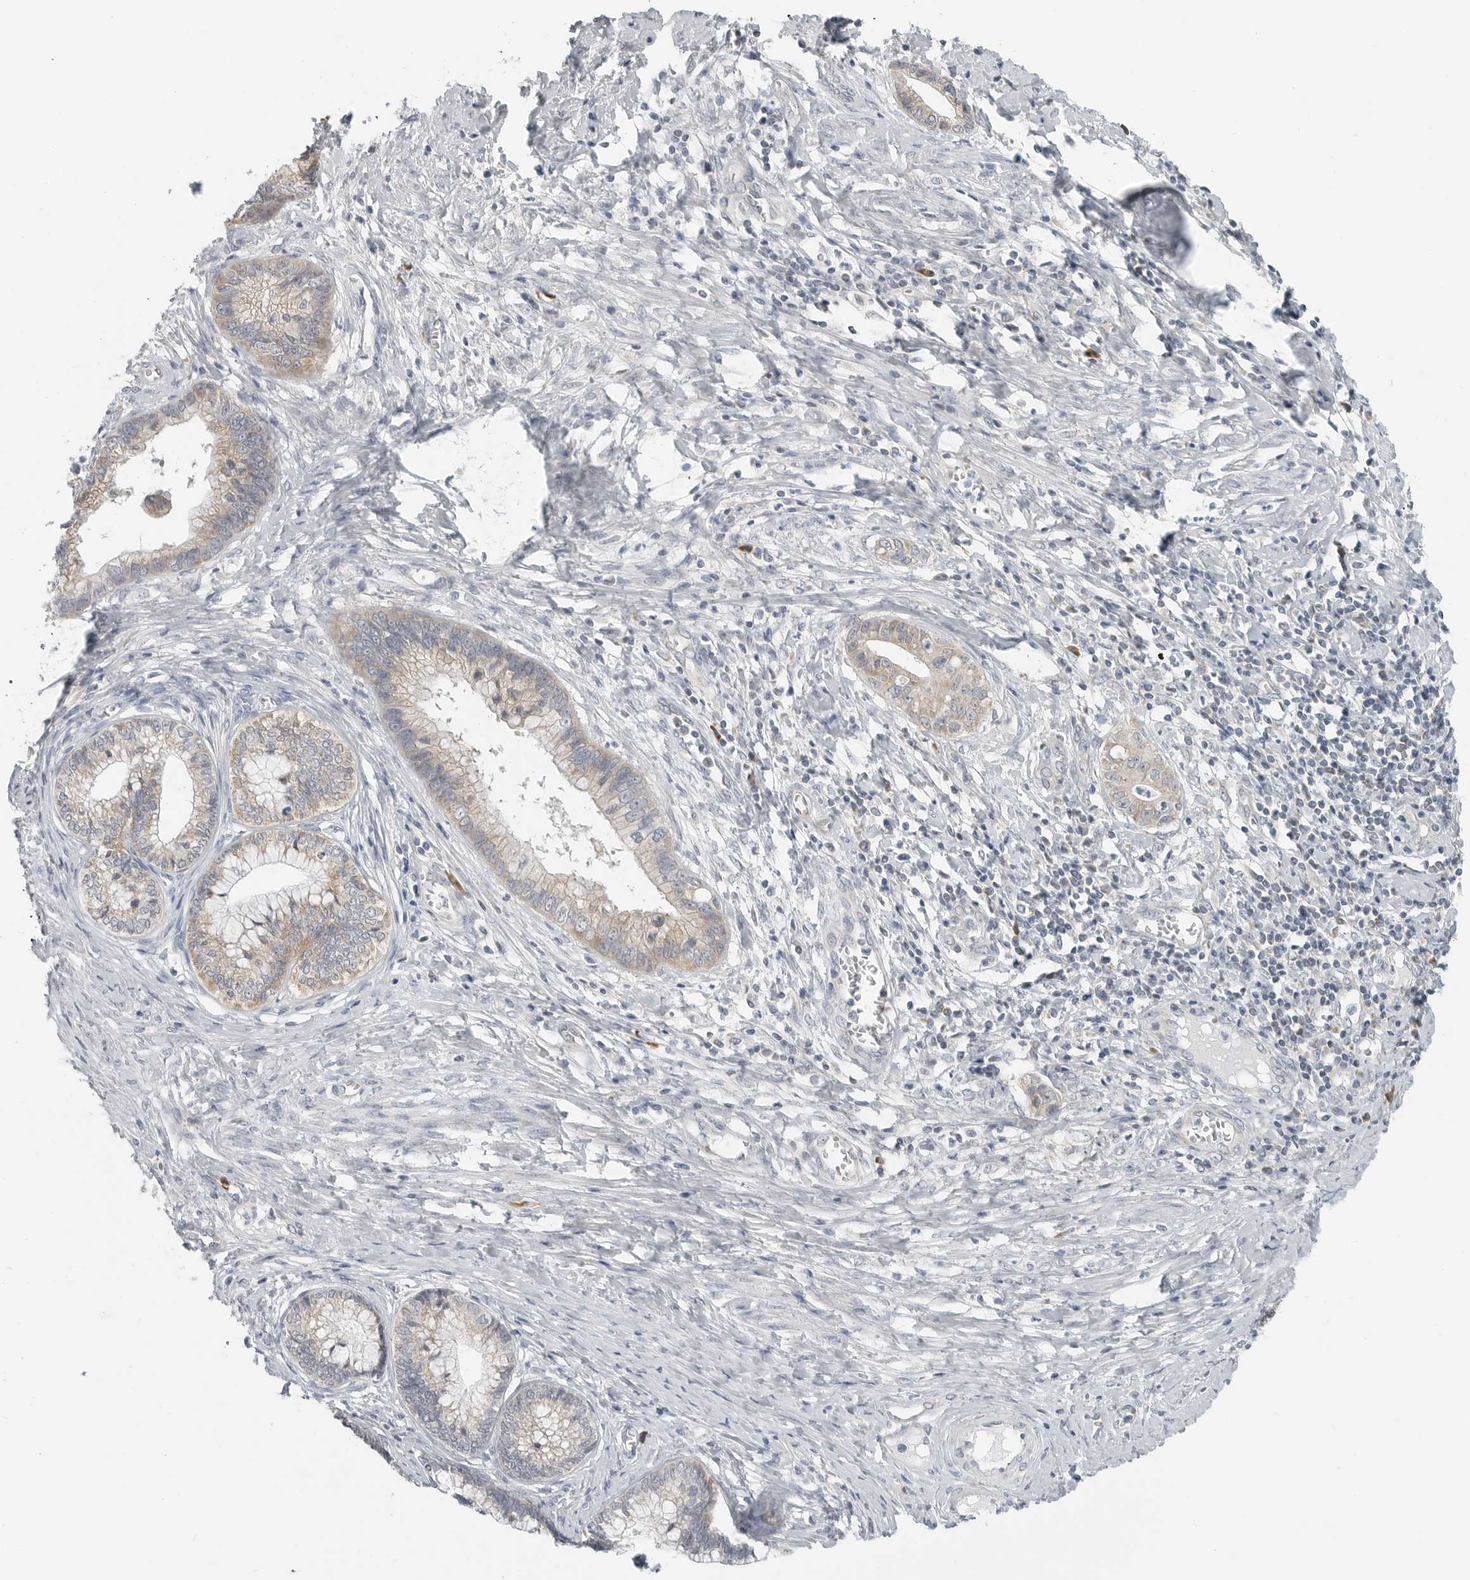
{"staining": {"intensity": "weak", "quantity": "25%-75%", "location": "cytoplasmic/membranous"}, "tissue": "cervical cancer", "cell_type": "Tumor cells", "image_type": "cancer", "snomed": [{"axis": "morphology", "description": "Adenocarcinoma, NOS"}, {"axis": "topography", "description": "Cervix"}], "caption": "Immunohistochemistry (IHC) of cervical cancer reveals low levels of weak cytoplasmic/membranous positivity in approximately 25%-75% of tumor cells.", "gene": "IL12RB2", "patient": {"sex": "female", "age": 44}}